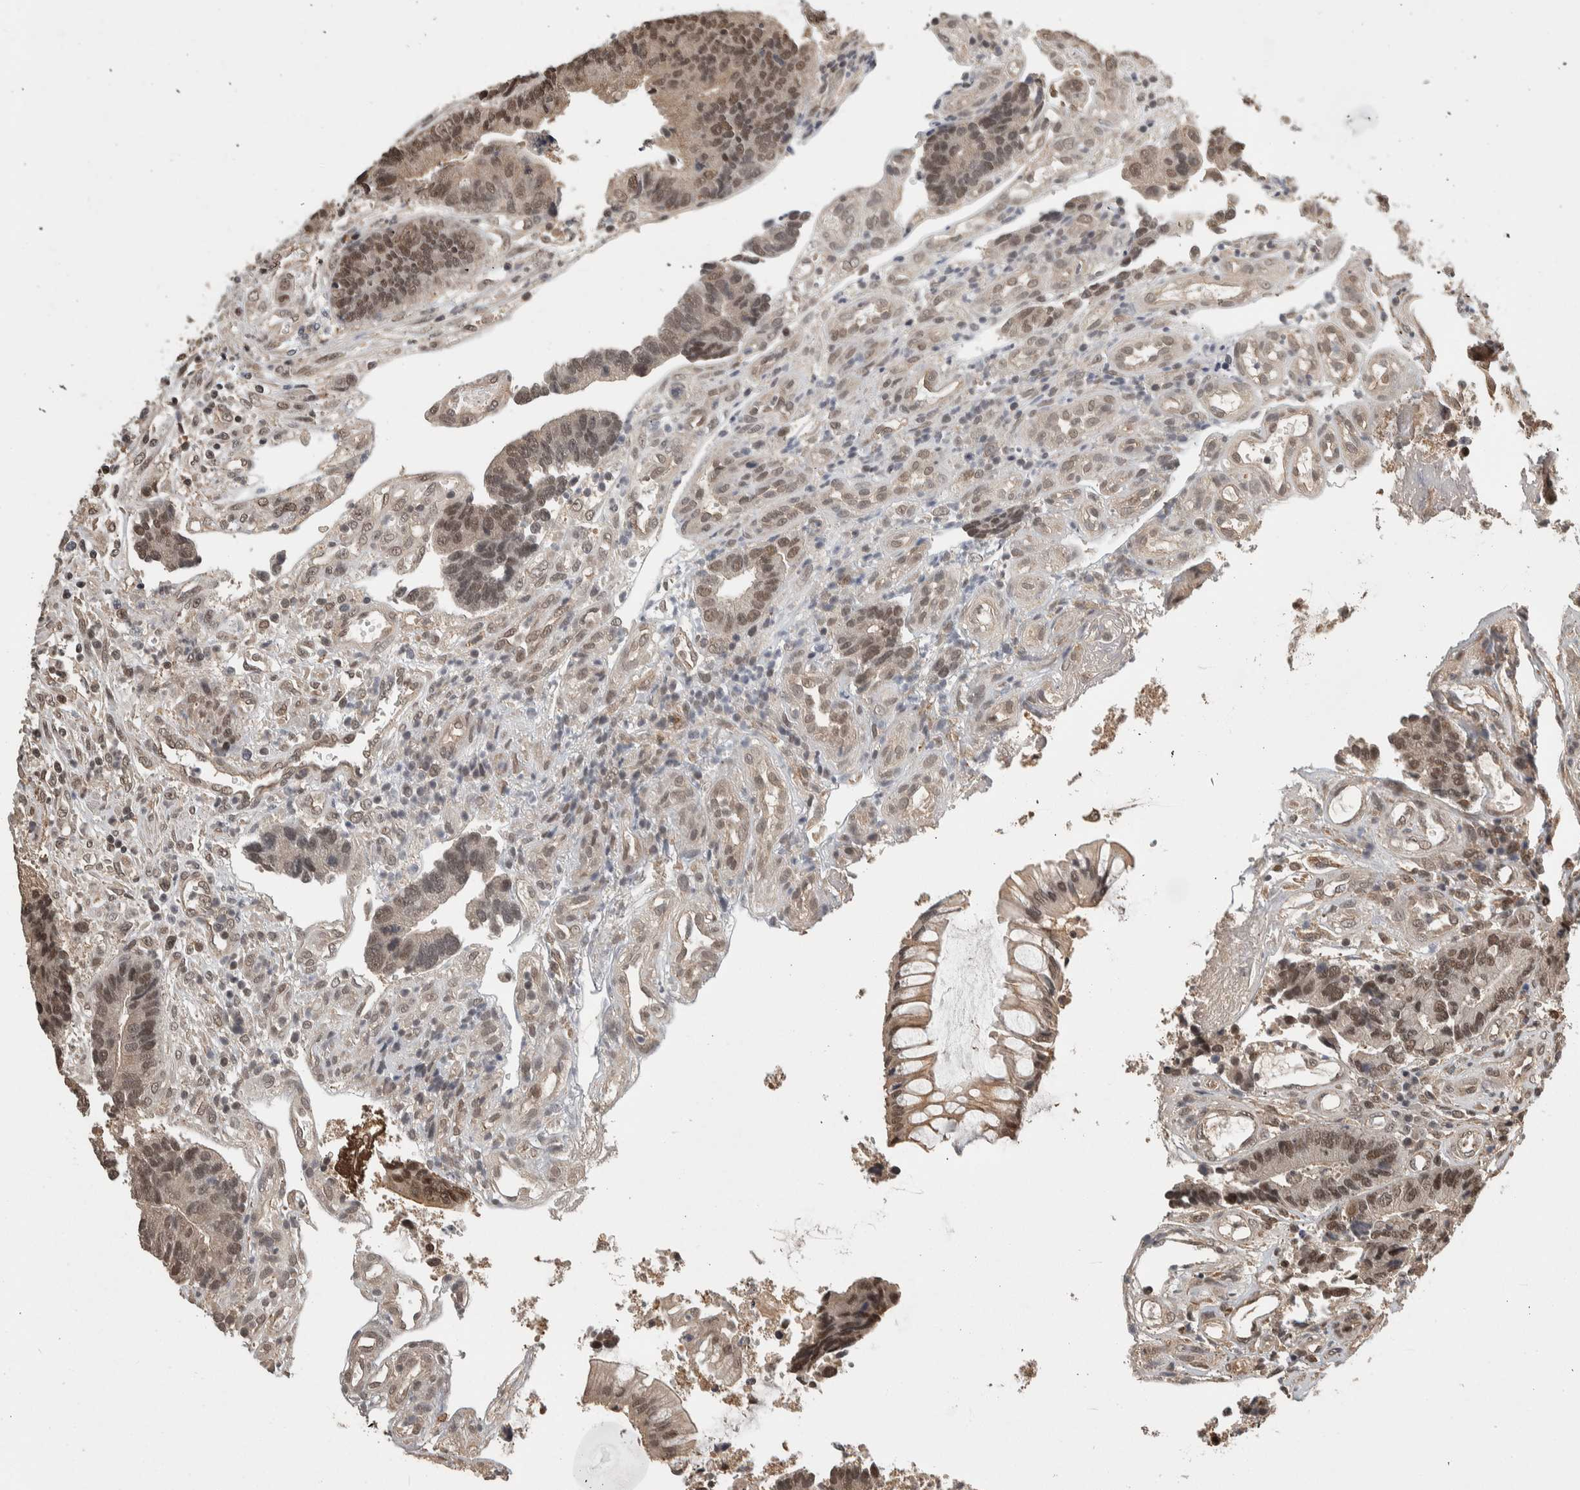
{"staining": {"intensity": "moderate", "quantity": ">75%", "location": "nuclear"}, "tissue": "colorectal cancer", "cell_type": "Tumor cells", "image_type": "cancer", "snomed": [{"axis": "morphology", "description": "Adenocarcinoma, NOS"}, {"axis": "topography", "description": "Rectum"}], "caption": "High-power microscopy captured an immunohistochemistry (IHC) photomicrograph of adenocarcinoma (colorectal), revealing moderate nuclear staining in approximately >75% of tumor cells.", "gene": "ZNF592", "patient": {"sex": "male", "age": 84}}